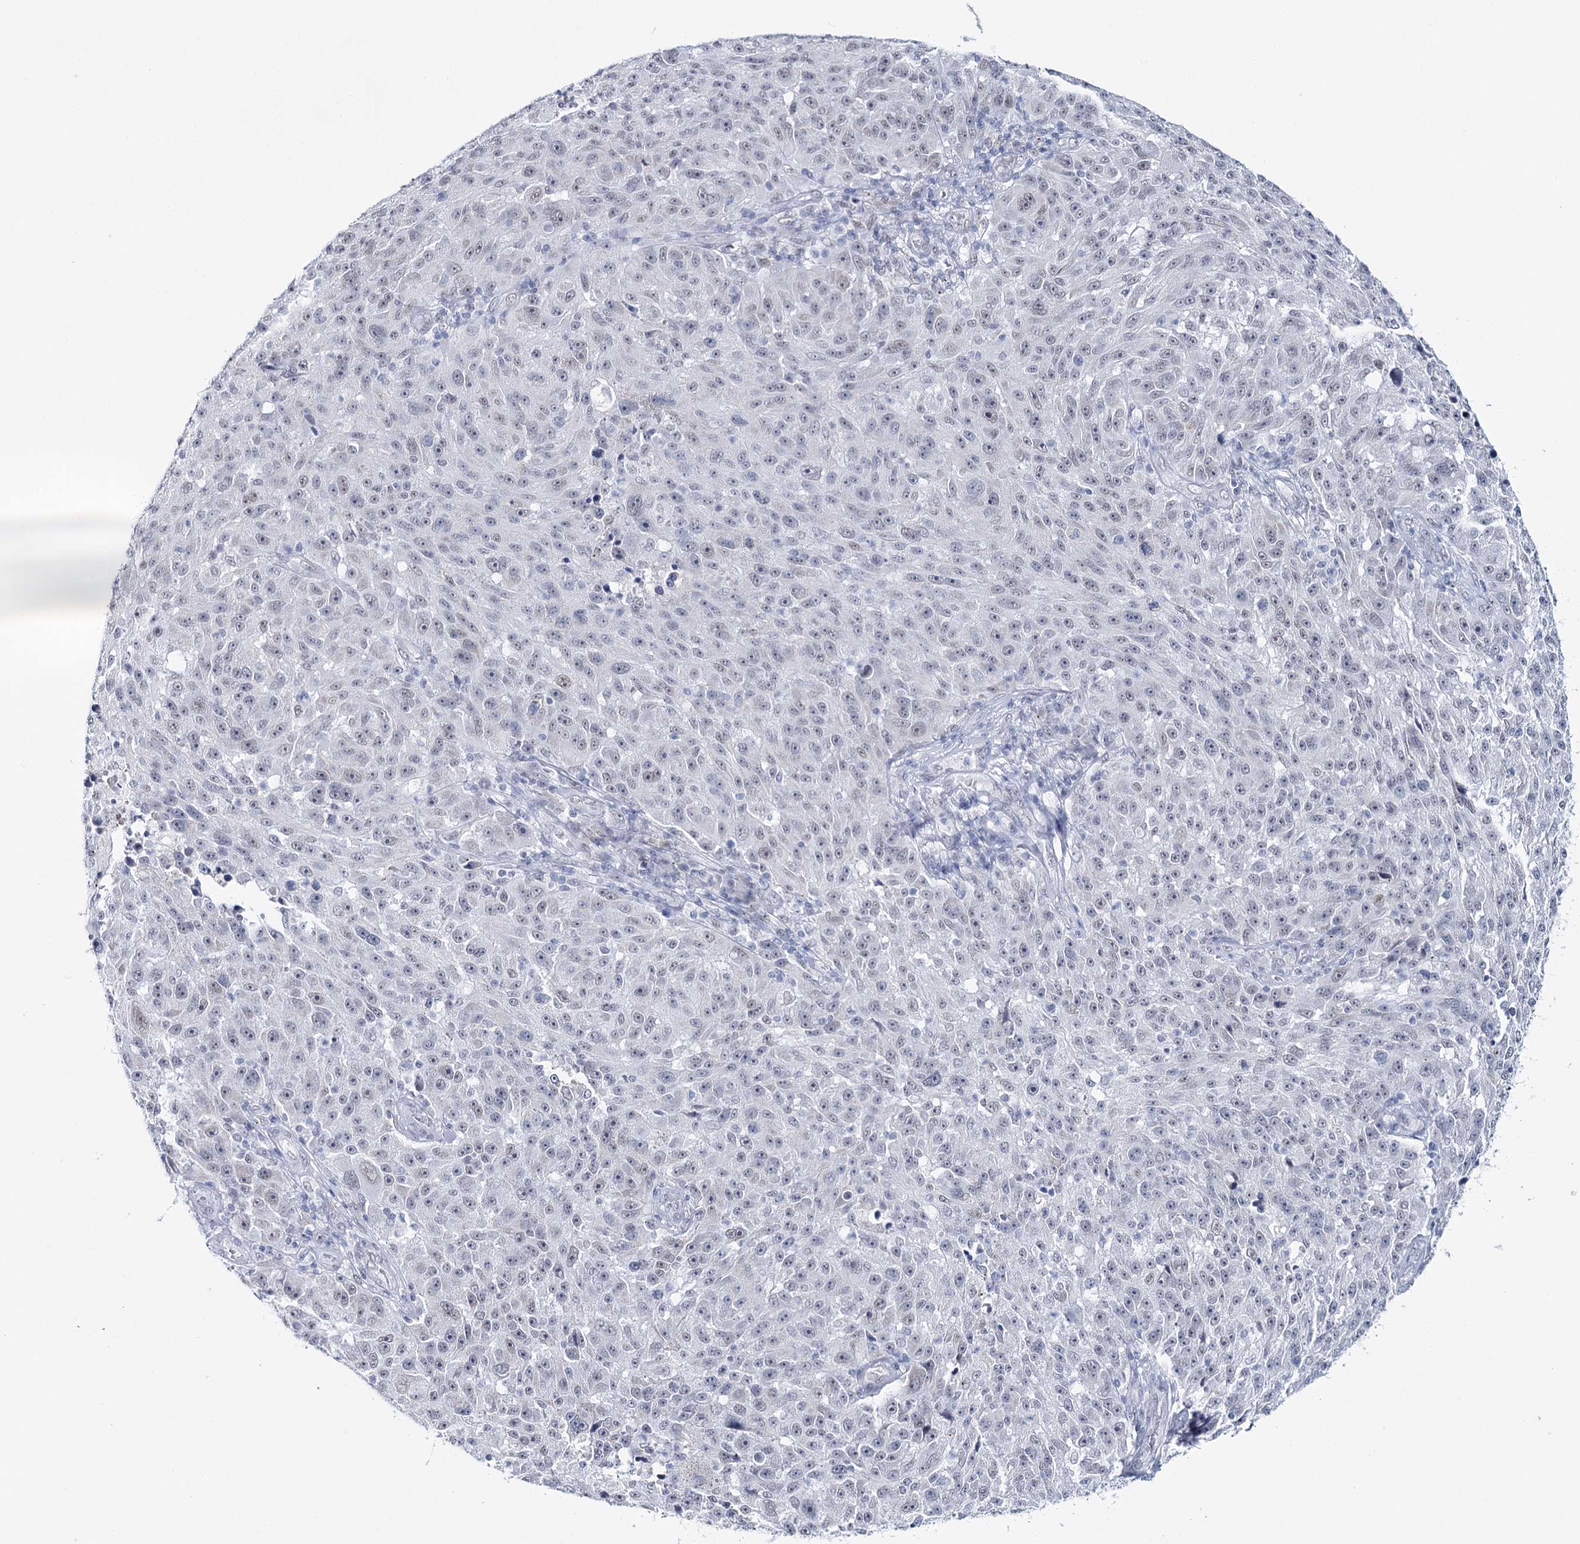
{"staining": {"intensity": "weak", "quantity": ">75%", "location": "nuclear"}, "tissue": "melanoma", "cell_type": "Tumor cells", "image_type": "cancer", "snomed": [{"axis": "morphology", "description": "Malignant melanoma, NOS"}, {"axis": "topography", "description": "Skin"}], "caption": "Immunohistochemistry (IHC) staining of melanoma, which reveals low levels of weak nuclear staining in approximately >75% of tumor cells indicating weak nuclear protein staining. The staining was performed using DAB (3,3'-diaminobenzidine) (brown) for protein detection and nuclei were counterstained in hematoxylin (blue).", "gene": "ZC3H8", "patient": {"sex": "male", "age": 53}}